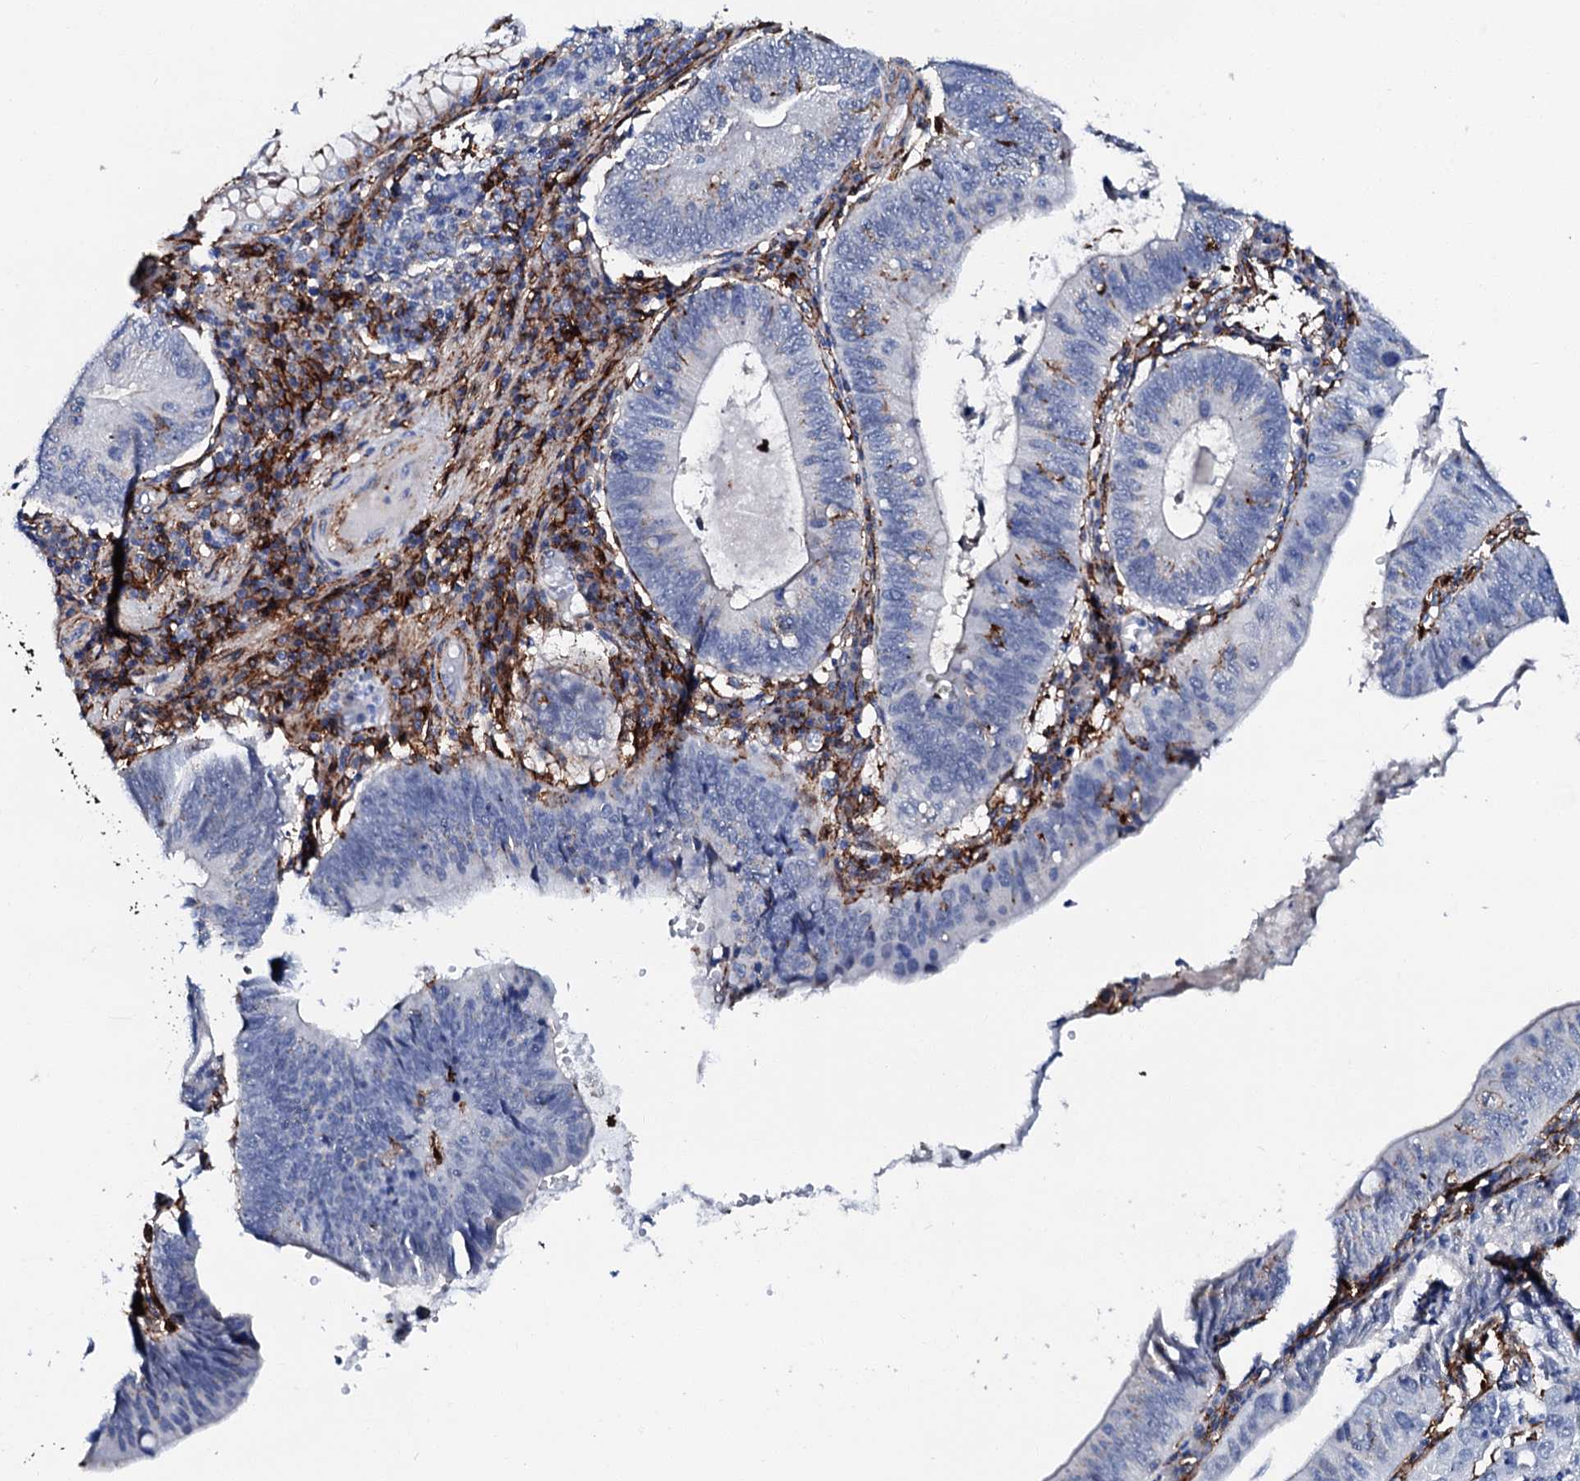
{"staining": {"intensity": "negative", "quantity": "none", "location": "none"}, "tissue": "stomach cancer", "cell_type": "Tumor cells", "image_type": "cancer", "snomed": [{"axis": "morphology", "description": "Adenocarcinoma, NOS"}, {"axis": "topography", "description": "Stomach"}], "caption": "An immunohistochemistry micrograph of stomach cancer (adenocarcinoma) is shown. There is no staining in tumor cells of stomach cancer (adenocarcinoma). (DAB (3,3'-diaminobenzidine) IHC visualized using brightfield microscopy, high magnification).", "gene": "MED13L", "patient": {"sex": "male", "age": 59}}